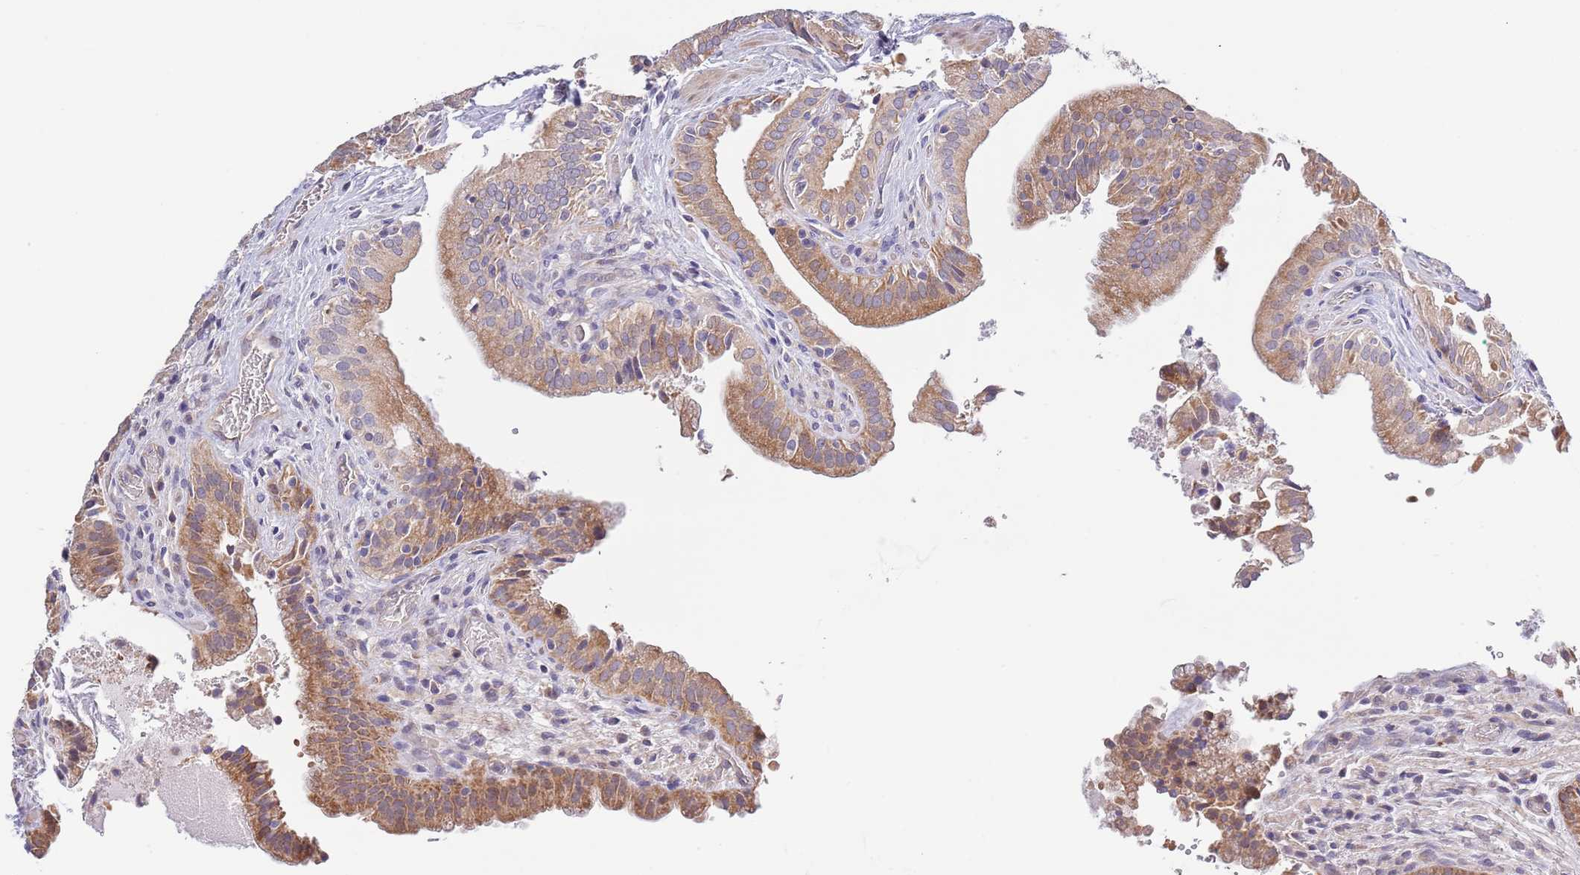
{"staining": {"intensity": "strong", "quantity": ">75%", "location": "cytoplasmic/membranous"}, "tissue": "gallbladder", "cell_type": "Glandular cells", "image_type": "normal", "snomed": [{"axis": "morphology", "description": "Normal tissue, NOS"}, {"axis": "topography", "description": "Gallbladder"}], "caption": "An immunohistochemistry histopathology image of normal tissue is shown. Protein staining in brown shows strong cytoplasmic/membranous positivity in gallbladder within glandular cells.", "gene": "LIPJ", "patient": {"sex": "male", "age": 24}}